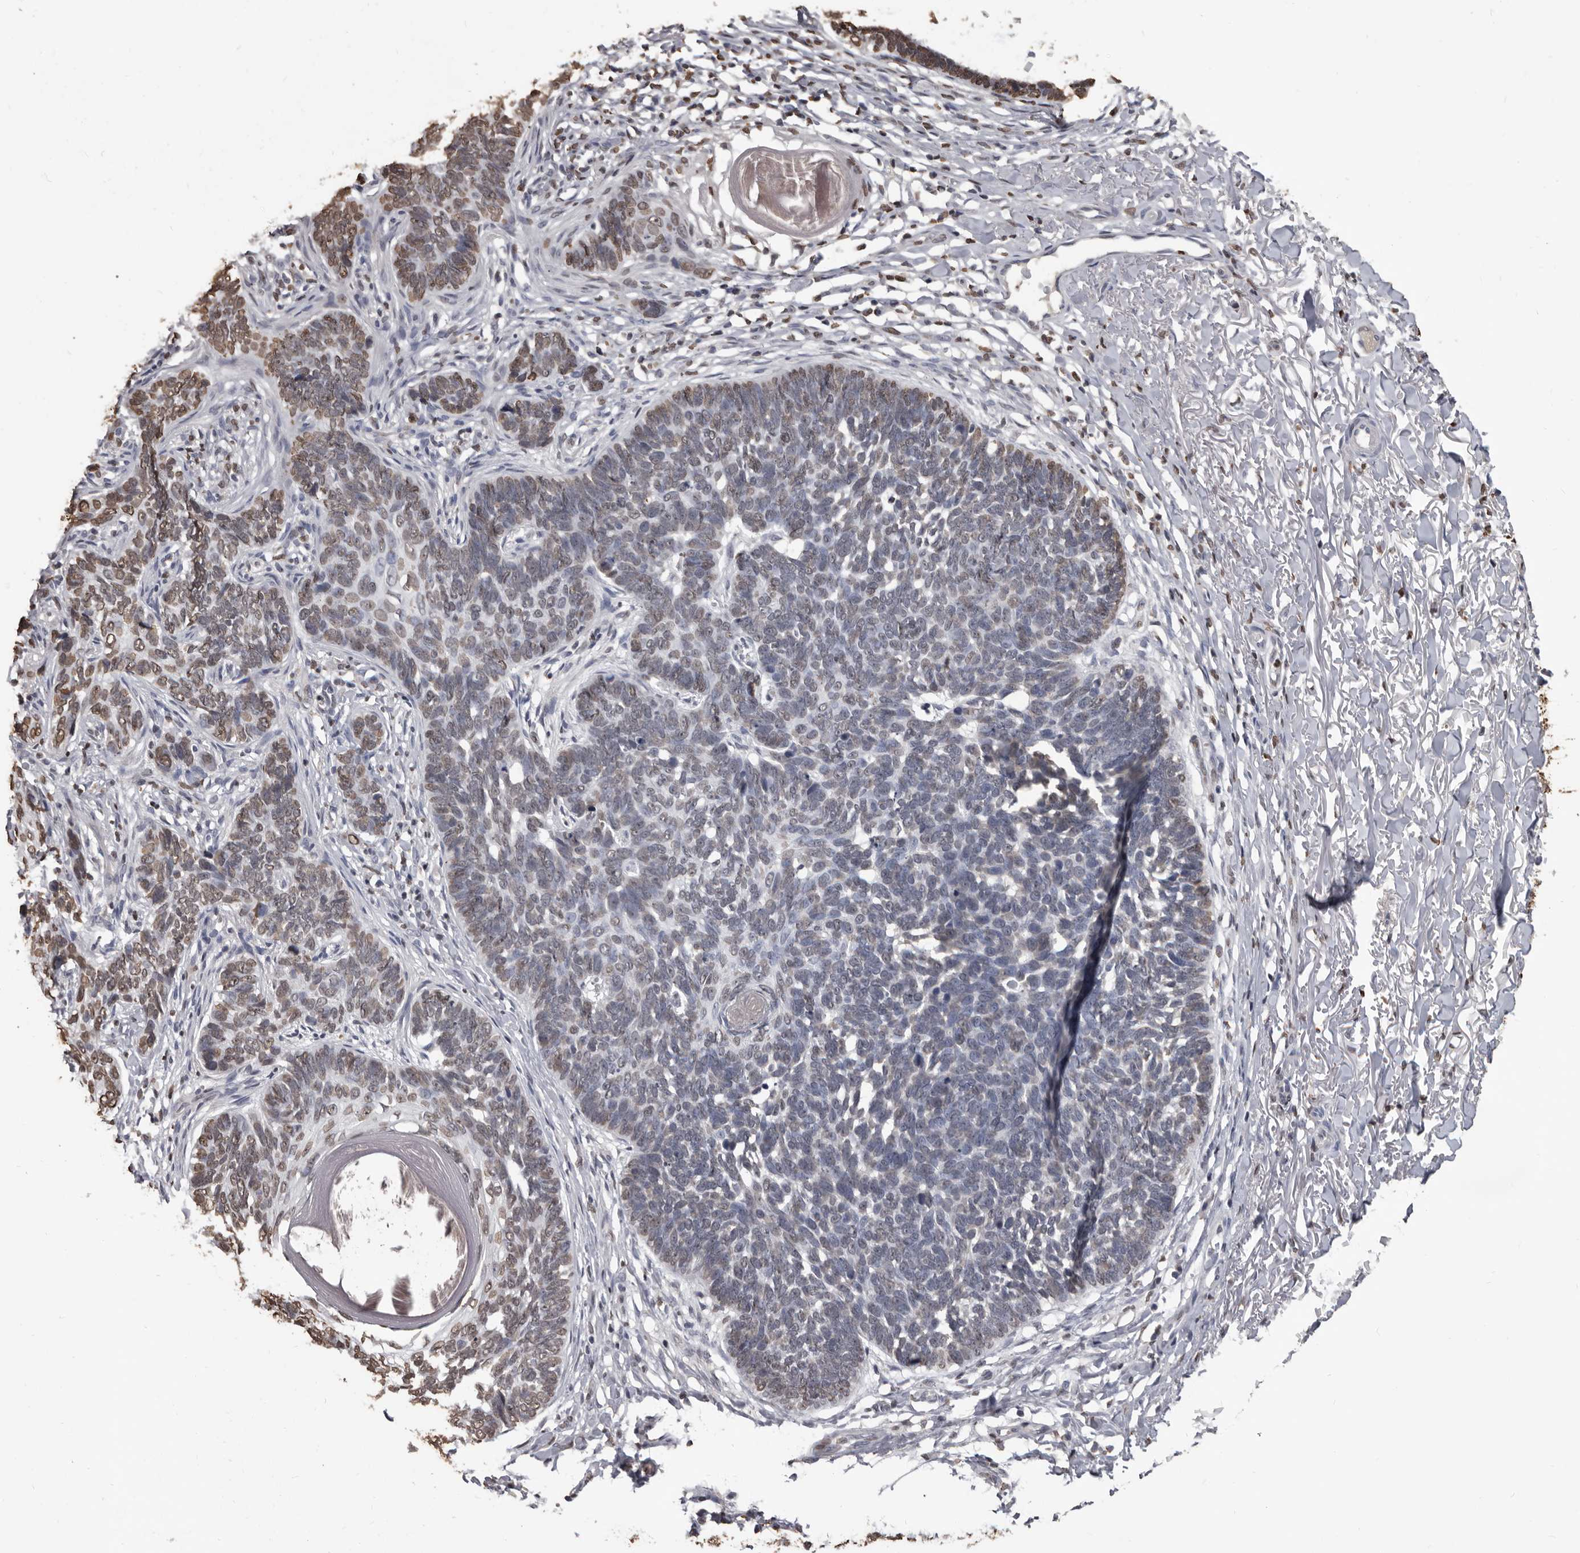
{"staining": {"intensity": "moderate", "quantity": "25%-75%", "location": "nuclear"}, "tissue": "skin cancer", "cell_type": "Tumor cells", "image_type": "cancer", "snomed": [{"axis": "morphology", "description": "Normal tissue, NOS"}, {"axis": "morphology", "description": "Basal cell carcinoma"}, {"axis": "topography", "description": "Skin"}], "caption": "Moderate nuclear staining is seen in approximately 25%-75% of tumor cells in skin cancer (basal cell carcinoma). The staining is performed using DAB (3,3'-diaminobenzidine) brown chromogen to label protein expression. The nuclei are counter-stained blue using hematoxylin.", "gene": "AHR", "patient": {"sex": "male", "age": 77}}